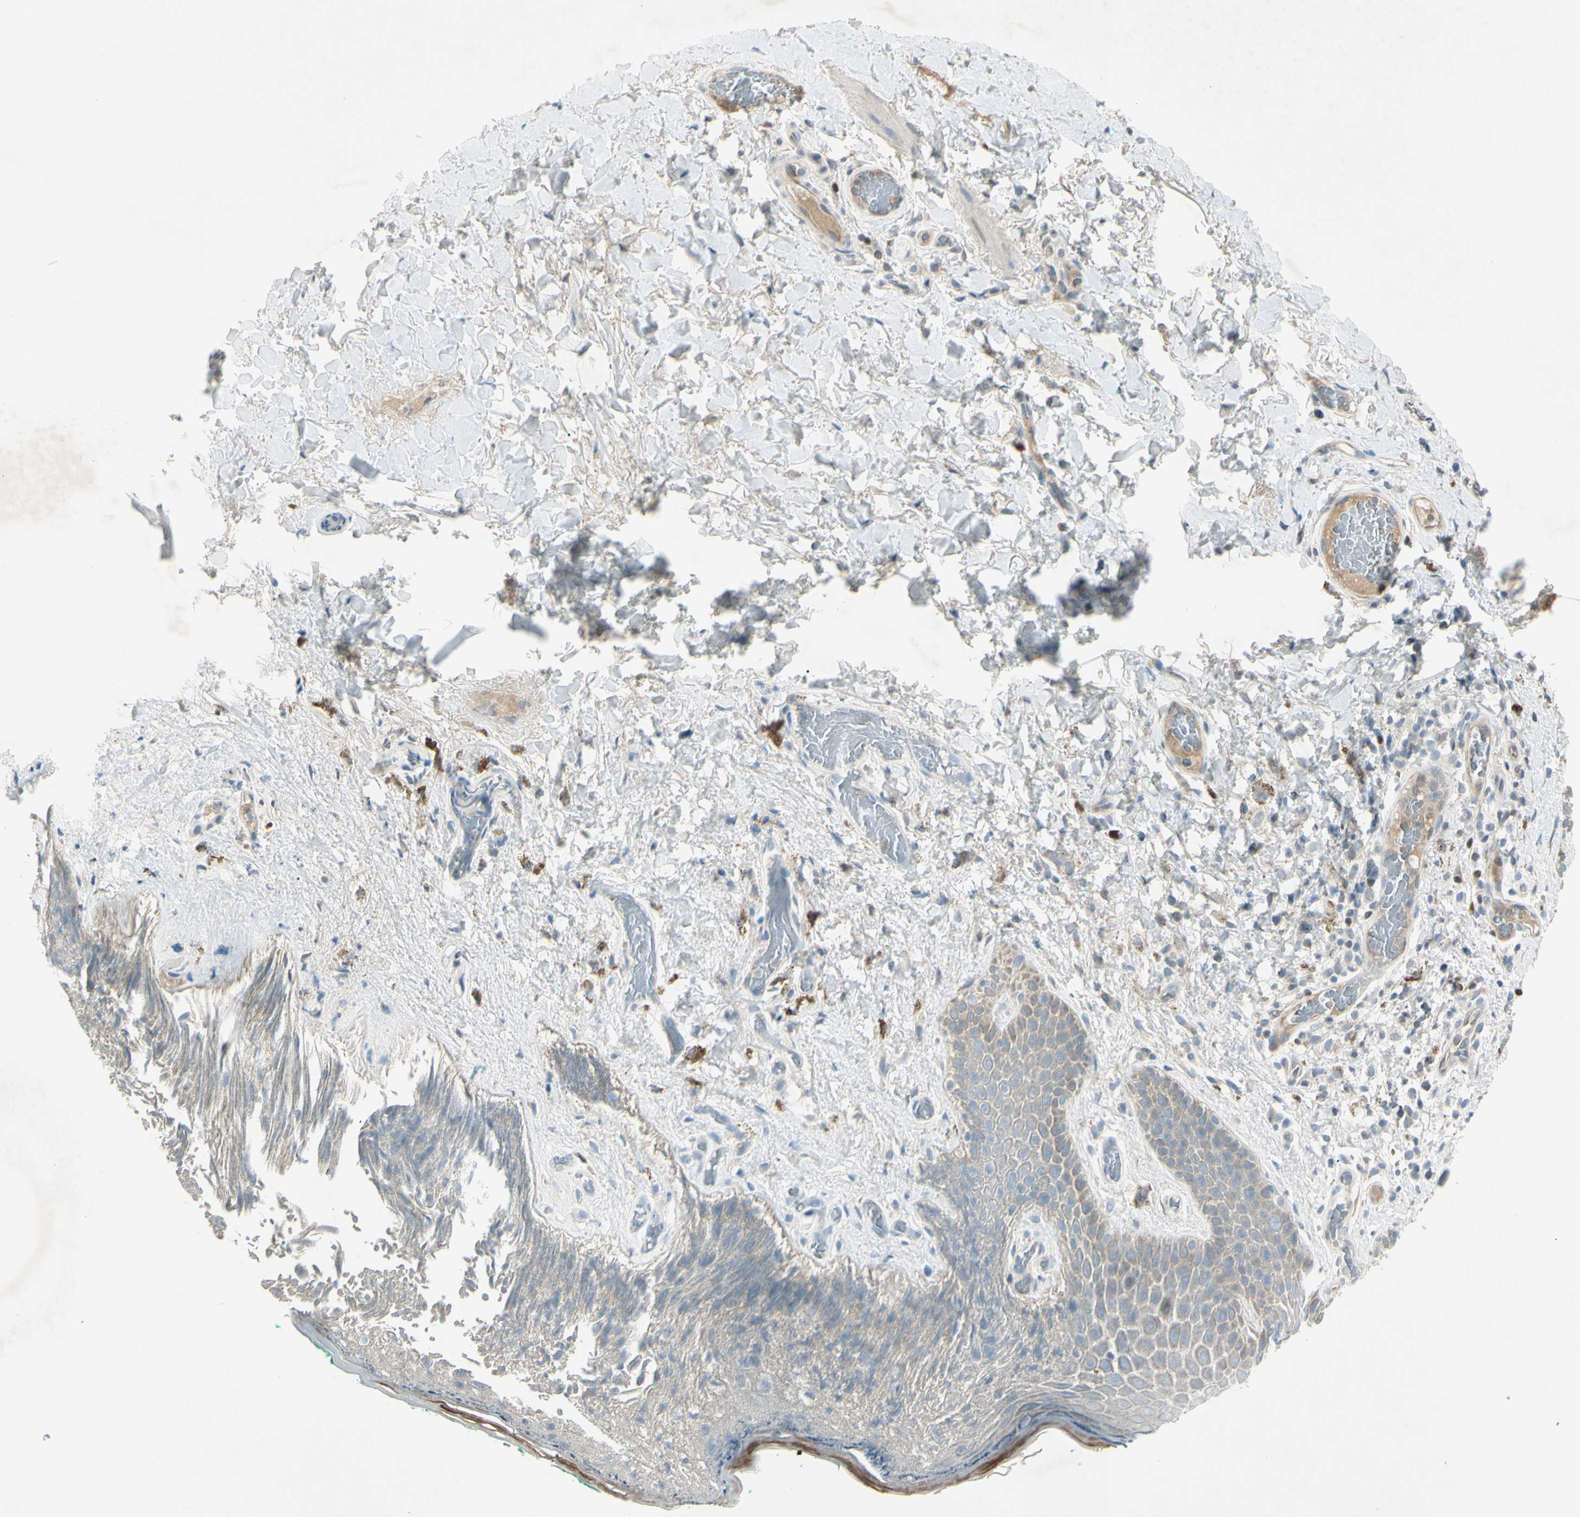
{"staining": {"intensity": "weak", "quantity": "25%-75%", "location": "cytoplasmic/membranous"}, "tissue": "skin", "cell_type": "Epidermal cells", "image_type": "normal", "snomed": [{"axis": "morphology", "description": "Normal tissue, NOS"}, {"axis": "topography", "description": "Anal"}], "caption": "IHC of normal skin exhibits low levels of weak cytoplasmic/membranous expression in about 25%-75% of epidermal cells.", "gene": "C1orf159", "patient": {"sex": "male", "age": 74}}